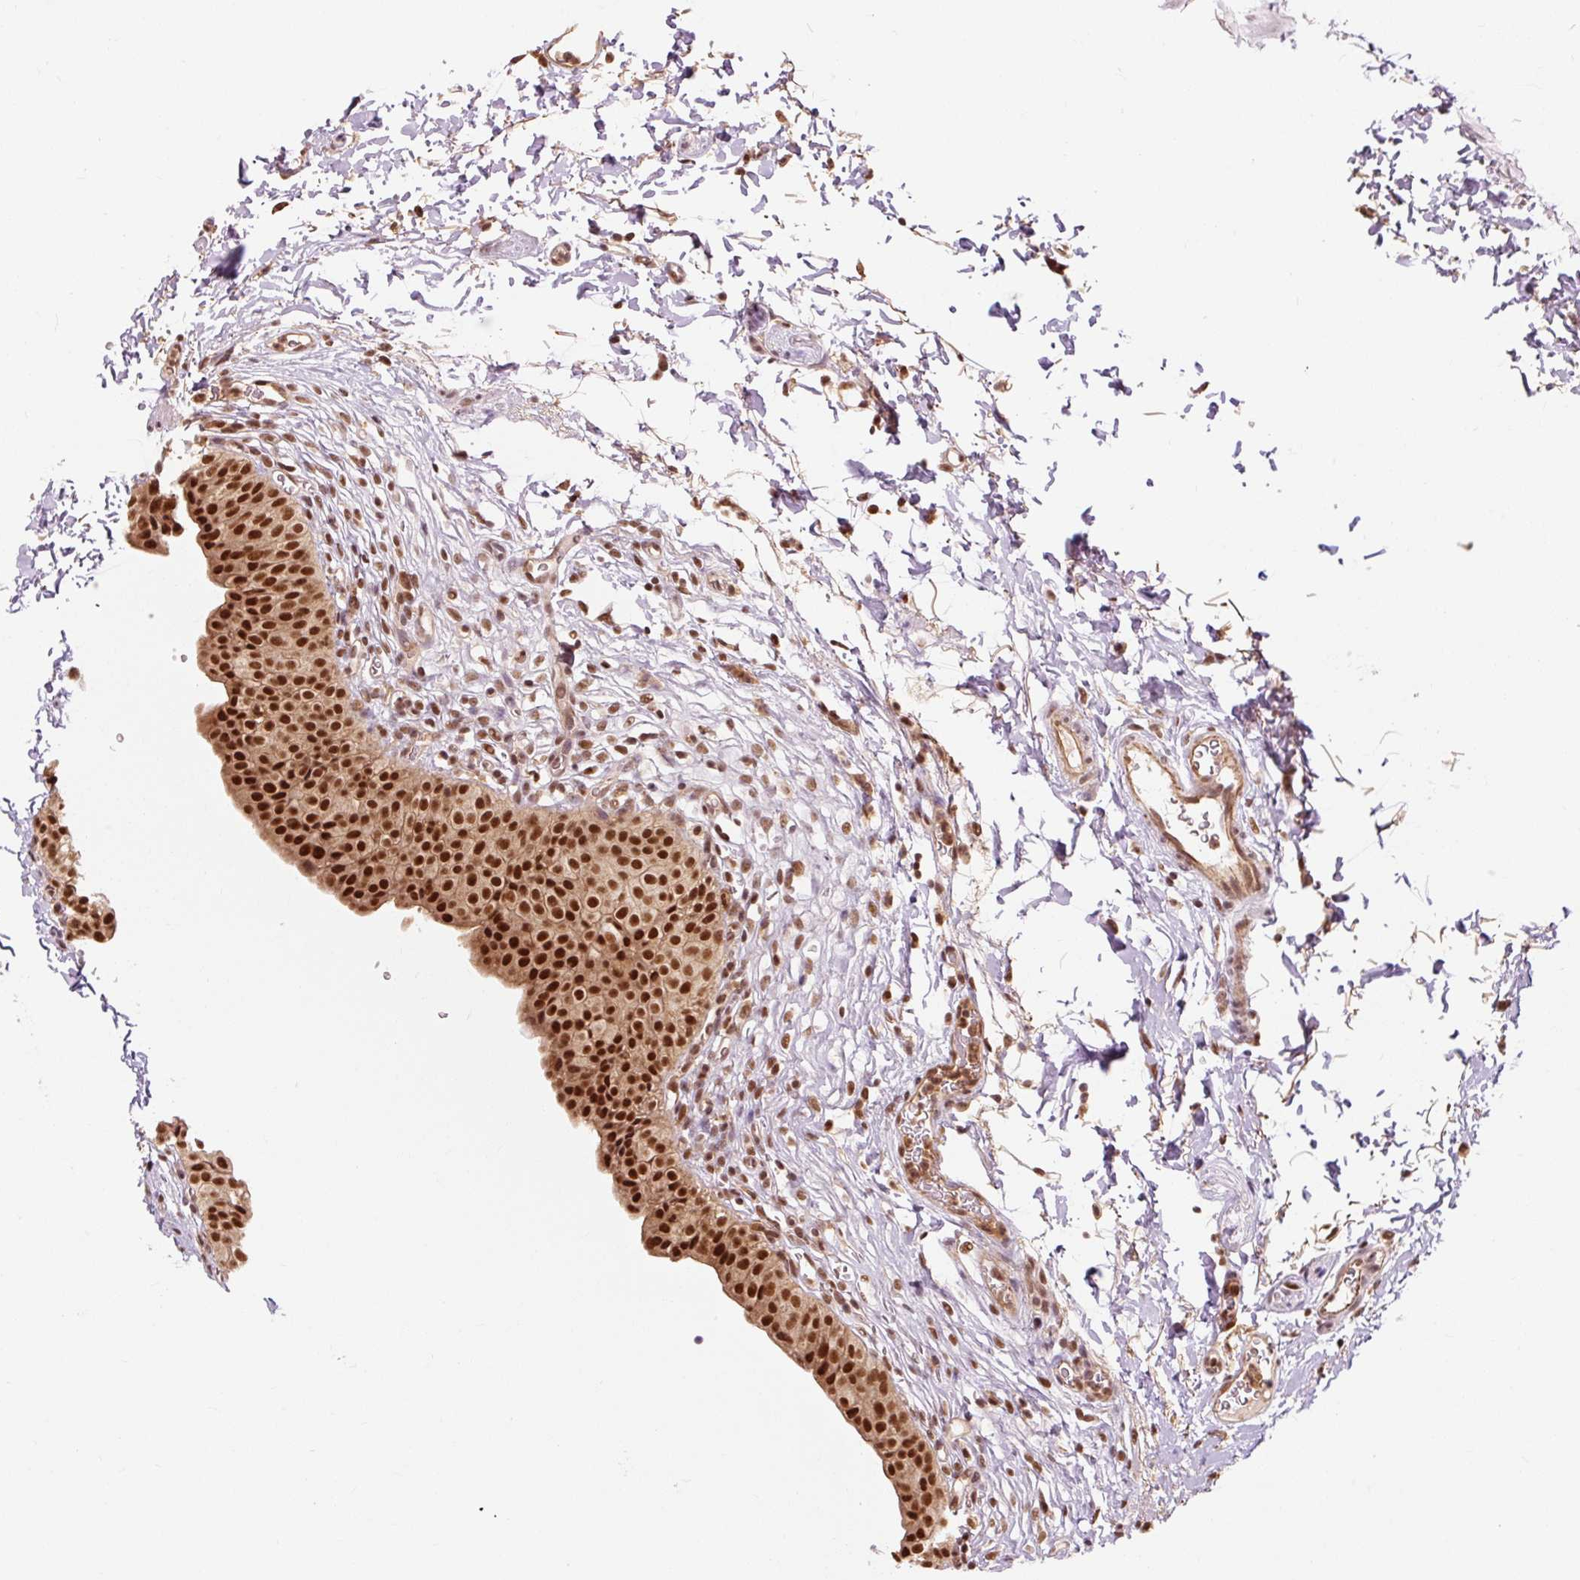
{"staining": {"intensity": "strong", "quantity": ">75%", "location": "nuclear"}, "tissue": "urinary bladder", "cell_type": "Urothelial cells", "image_type": "normal", "snomed": [{"axis": "morphology", "description": "Normal tissue, NOS"}, {"axis": "topography", "description": "Urinary bladder"}, {"axis": "topography", "description": "Peripheral nerve tissue"}], "caption": "High-power microscopy captured an immunohistochemistry micrograph of unremarkable urinary bladder, revealing strong nuclear staining in about >75% of urothelial cells. Immunohistochemistry stains the protein of interest in brown and the nuclei are stained blue.", "gene": "CSTF1", "patient": {"sex": "male", "age": 55}}